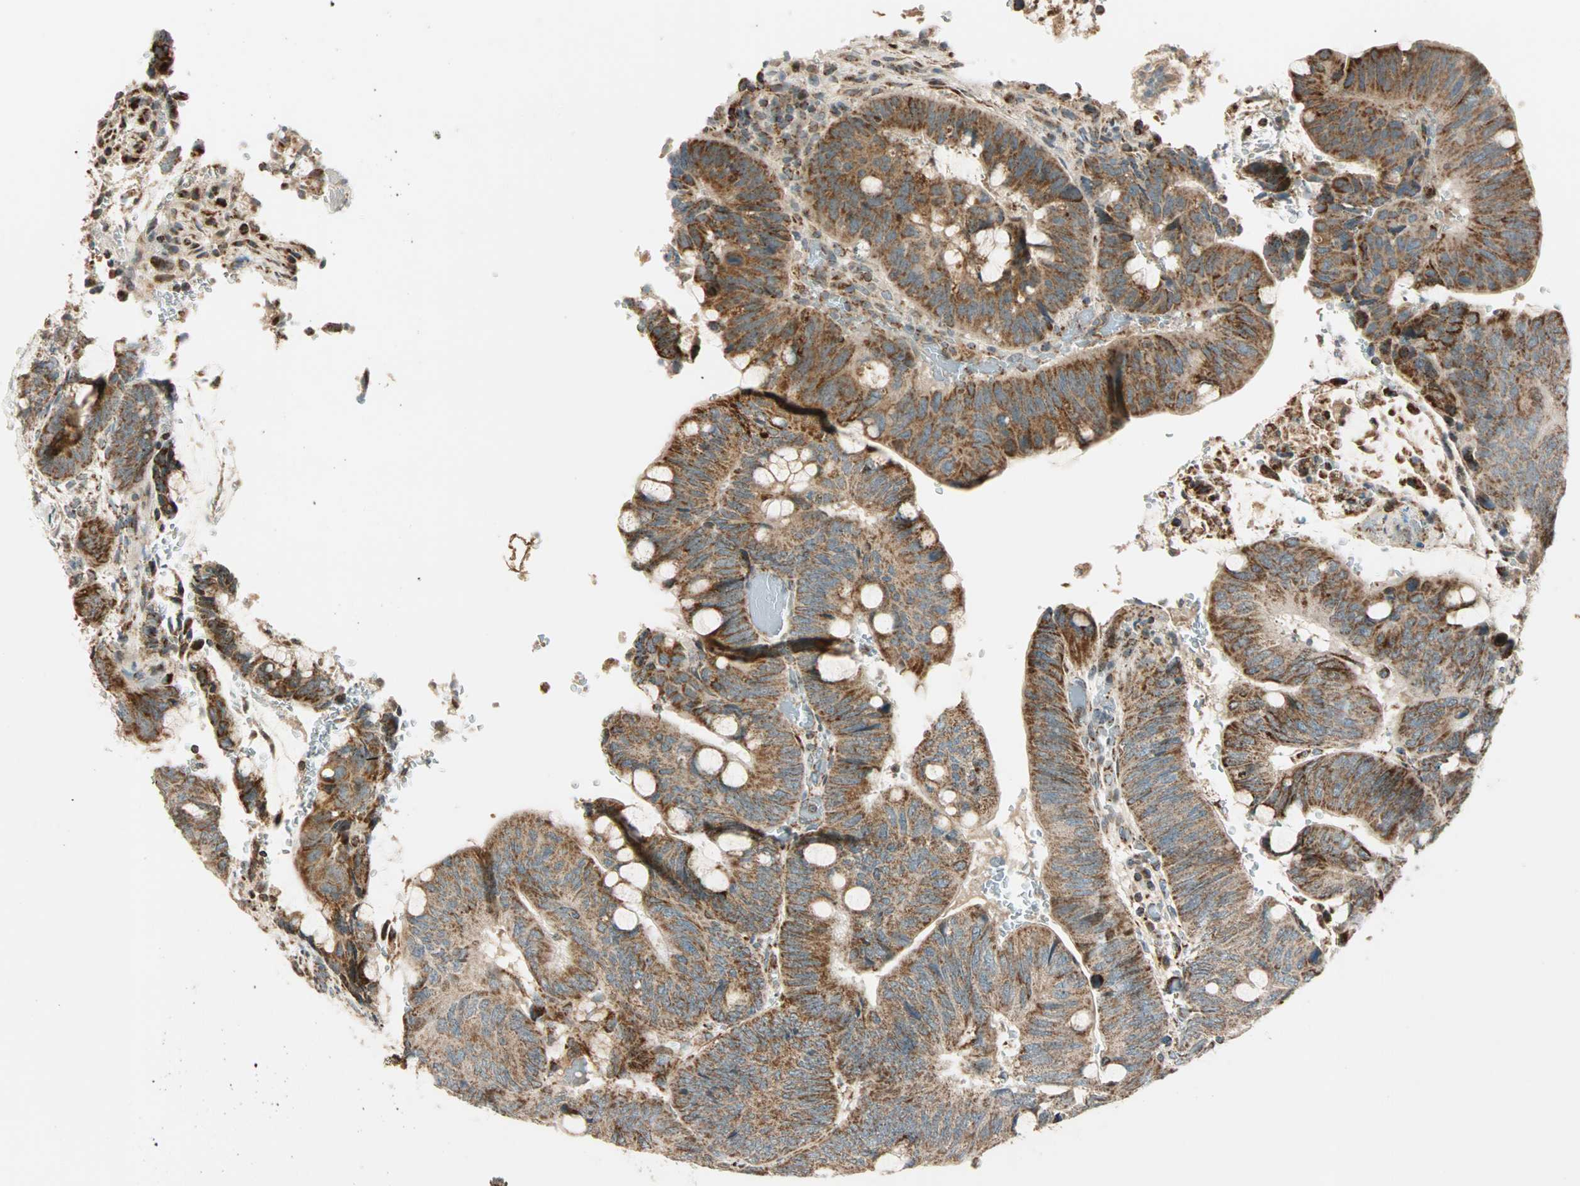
{"staining": {"intensity": "moderate", "quantity": ">75%", "location": "cytoplasmic/membranous"}, "tissue": "colorectal cancer", "cell_type": "Tumor cells", "image_type": "cancer", "snomed": [{"axis": "morphology", "description": "Normal tissue, NOS"}, {"axis": "morphology", "description": "Adenocarcinoma, NOS"}, {"axis": "topography", "description": "Rectum"}, {"axis": "topography", "description": "Peripheral nerve tissue"}], "caption": "Immunohistochemical staining of human colorectal cancer shows moderate cytoplasmic/membranous protein expression in about >75% of tumor cells.", "gene": "SPRY4", "patient": {"sex": "male", "age": 92}}